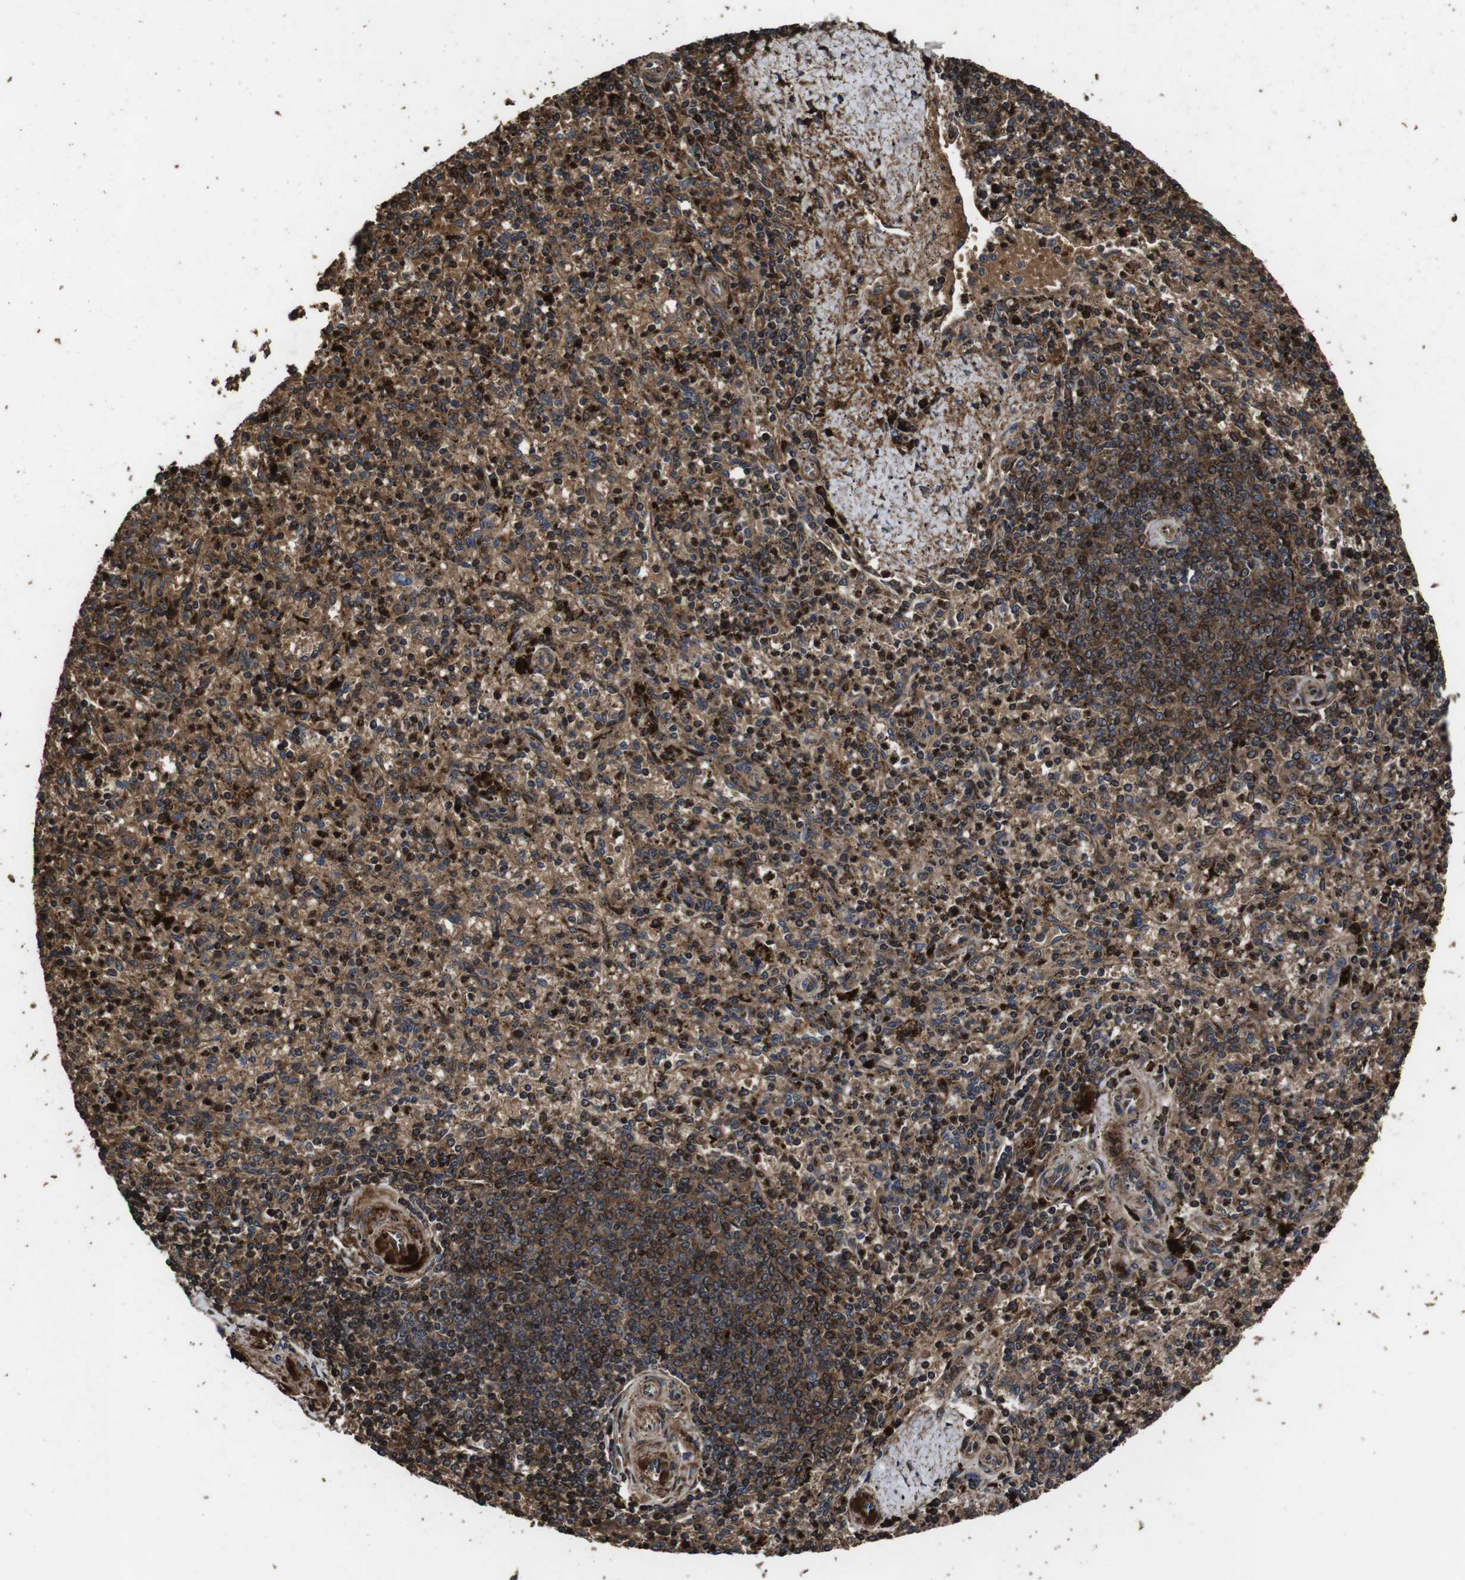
{"staining": {"intensity": "moderate", "quantity": ">75%", "location": "cytoplasmic/membranous"}, "tissue": "spleen", "cell_type": "Cells in red pulp", "image_type": "normal", "snomed": [{"axis": "morphology", "description": "Normal tissue, NOS"}, {"axis": "topography", "description": "Spleen"}], "caption": "A high-resolution image shows immunohistochemistry staining of normal spleen, which exhibits moderate cytoplasmic/membranous positivity in approximately >75% of cells in red pulp.", "gene": "SMYD3", "patient": {"sex": "male", "age": 72}}